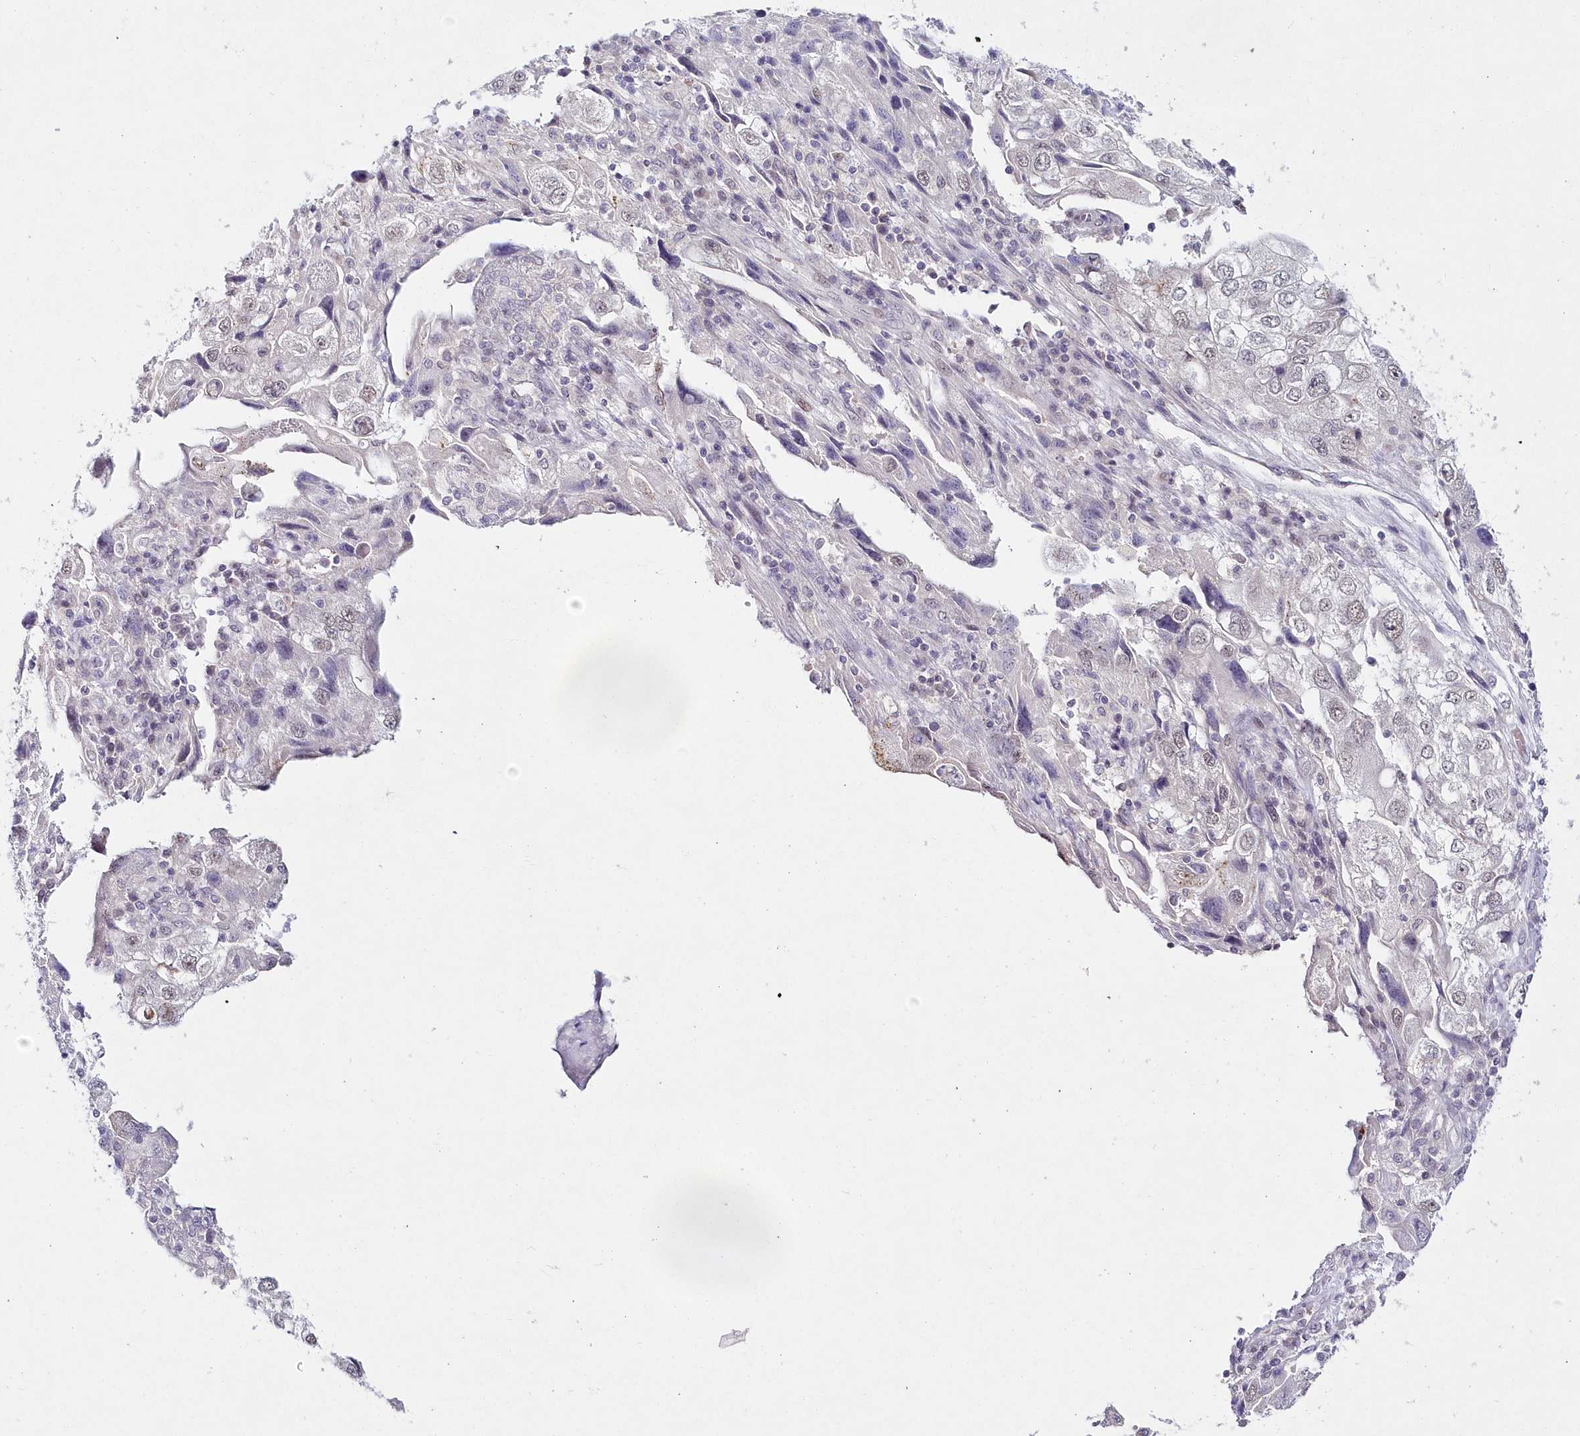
{"staining": {"intensity": "negative", "quantity": "none", "location": "none"}, "tissue": "endometrial cancer", "cell_type": "Tumor cells", "image_type": "cancer", "snomed": [{"axis": "morphology", "description": "Adenocarcinoma, NOS"}, {"axis": "topography", "description": "Endometrium"}], "caption": "A histopathology image of human adenocarcinoma (endometrial) is negative for staining in tumor cells.", "gene": "HYCC2", "patient": {"sex": "female", "age": 49}}